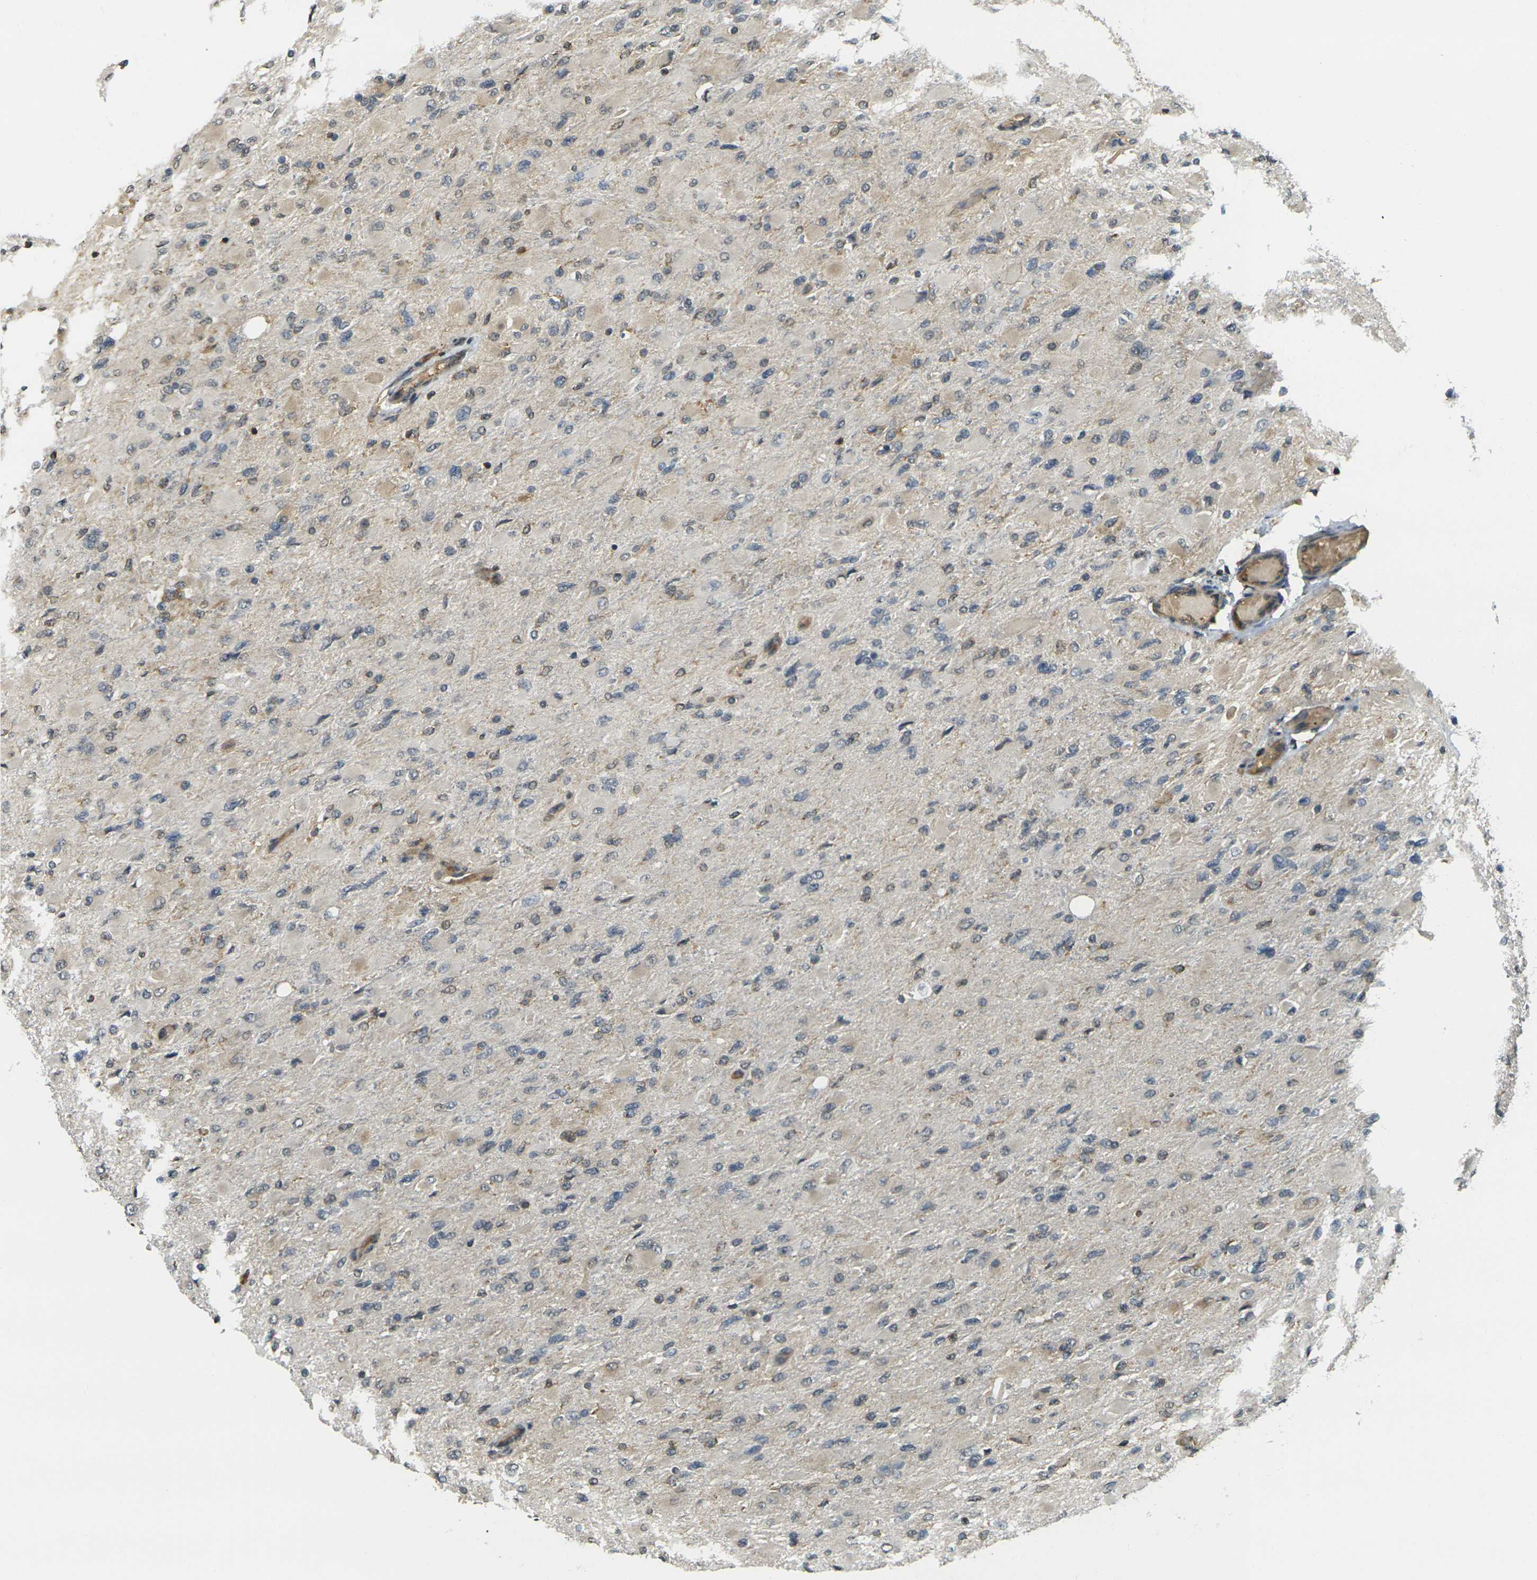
{"staining": {"intensity": "moderate", "quantity": "<25%", "location": "cytoplasmic/membranous"}, "tissue": "glioma", "cell_type": "Tumor cells", "image_type": "cancer", "snomed": [{"axis": "morphology", "description": "Glioma, malignant, High grade"}, {"axis": "topography", "description": "Cerebral cortex"}], "caption": "The micrograph reveals a brown stain indicating the presence of a protein in the cytoplasmic/membranous of tumor cells in malignant glioma (high-grade).", "gene": "CAST", "patient": {"sex": "female", "age": 36}}